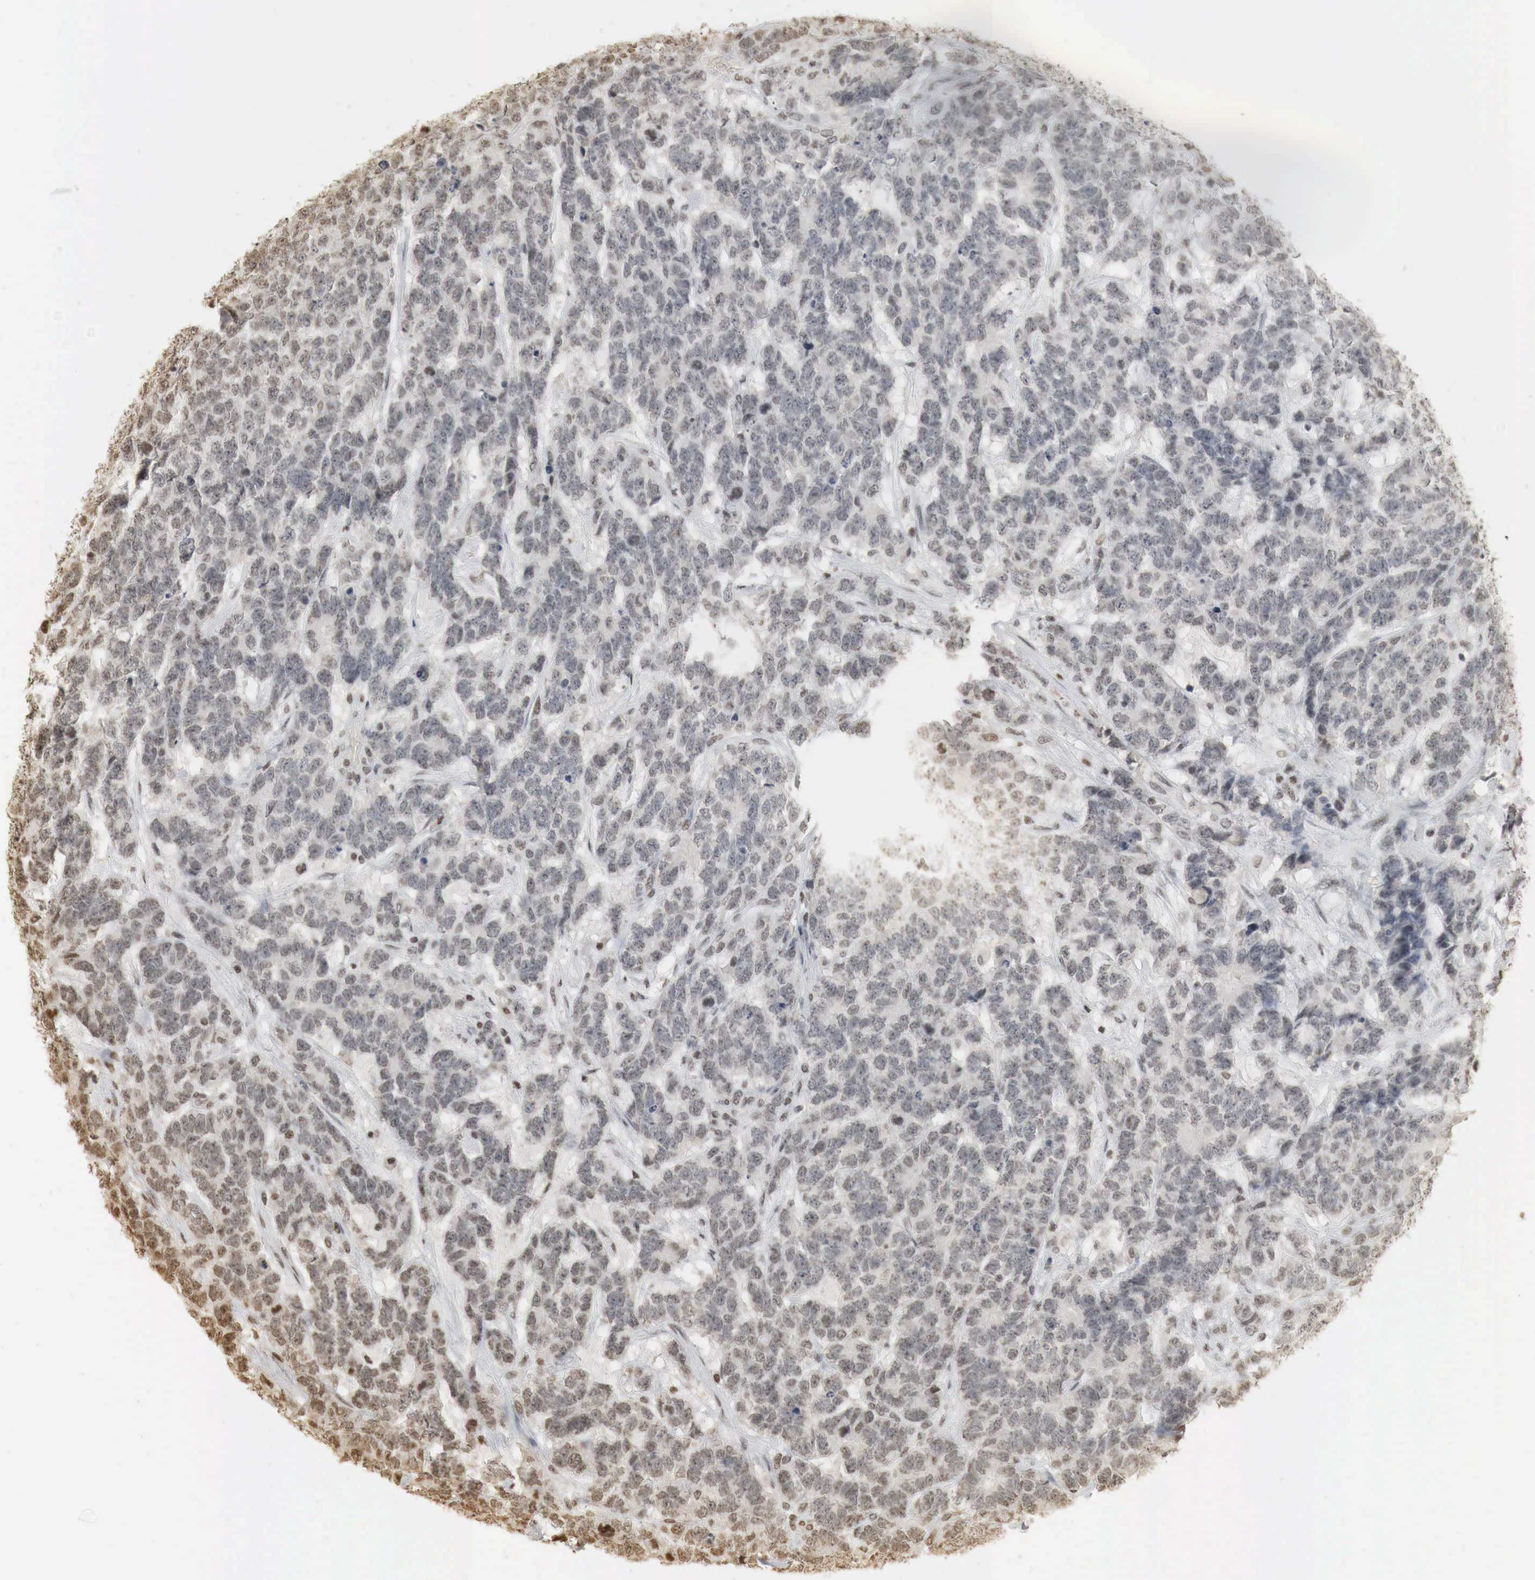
{"staining": {"intensity": "weak", "quantity": "25%-75%", "location": "cytoplasmic/membranous,nuclear"}, "tissue": "testis cancer", "cell_type": "Tumor cells", "image_type": "cancer", "snomed": [{"axis": "morphology", "description": "Carcinoma, Embryonal, NOS"}, {"axis": "topography", "description": "Testis"}], "caption": "DAB immunohistochemical staining of testis embryonal carcinoma exhibits weak cytoplasmic/membranous and nuclear protein expression in approximately 25%-75% of tumor cells. The staining was performed using DAB to visualize the protein expression in brown, while the nuclei were stained in blue with hematoxylin (Magnification: 20x).", "gene": "ERBB4", "patient": {"sex": "male", "age": 26}}